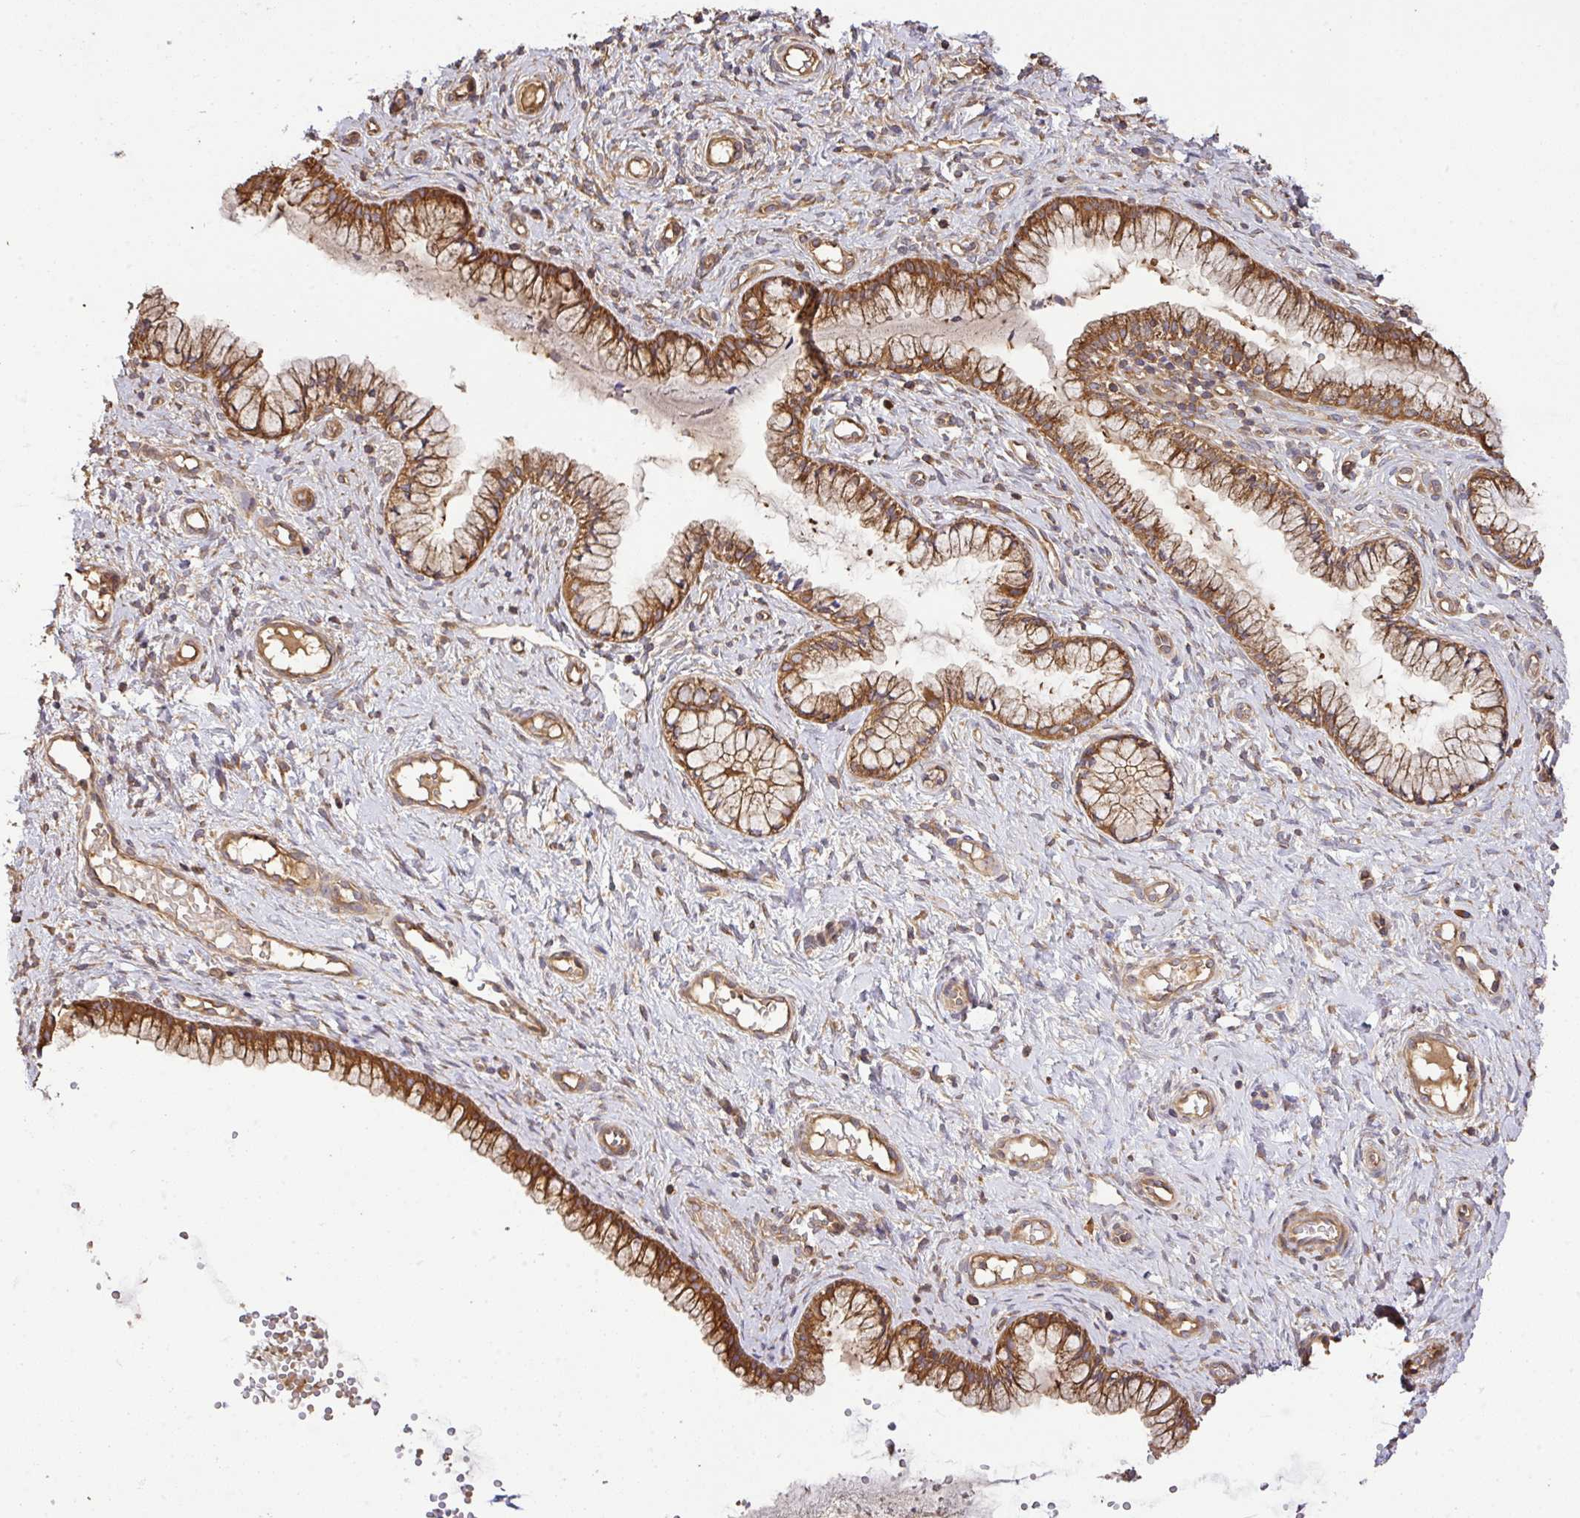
{"staining": {"intensity": "moderate", "quantity": ">75%", "location": "cytoplasmic/membranous"}, "tissue": "cervix", "cell_type": "Glandular cells", "image_type": "normal", "snomed": [{"axis": "morphology", "description": "Normal tissue, NOS"}, {"axis": "topography", "description": "Cervix"}], "caption": "Immunohistochemistry (IHC) (DAB (3,3'-diaminobenzidine)) staining of benign cervix demonstrates moderate cytoplasmic/membranous protein positivity in approximately >75% of glandular cells.", "gene": "GSPT1", "patient": {"sex": "female", "age": 36}}